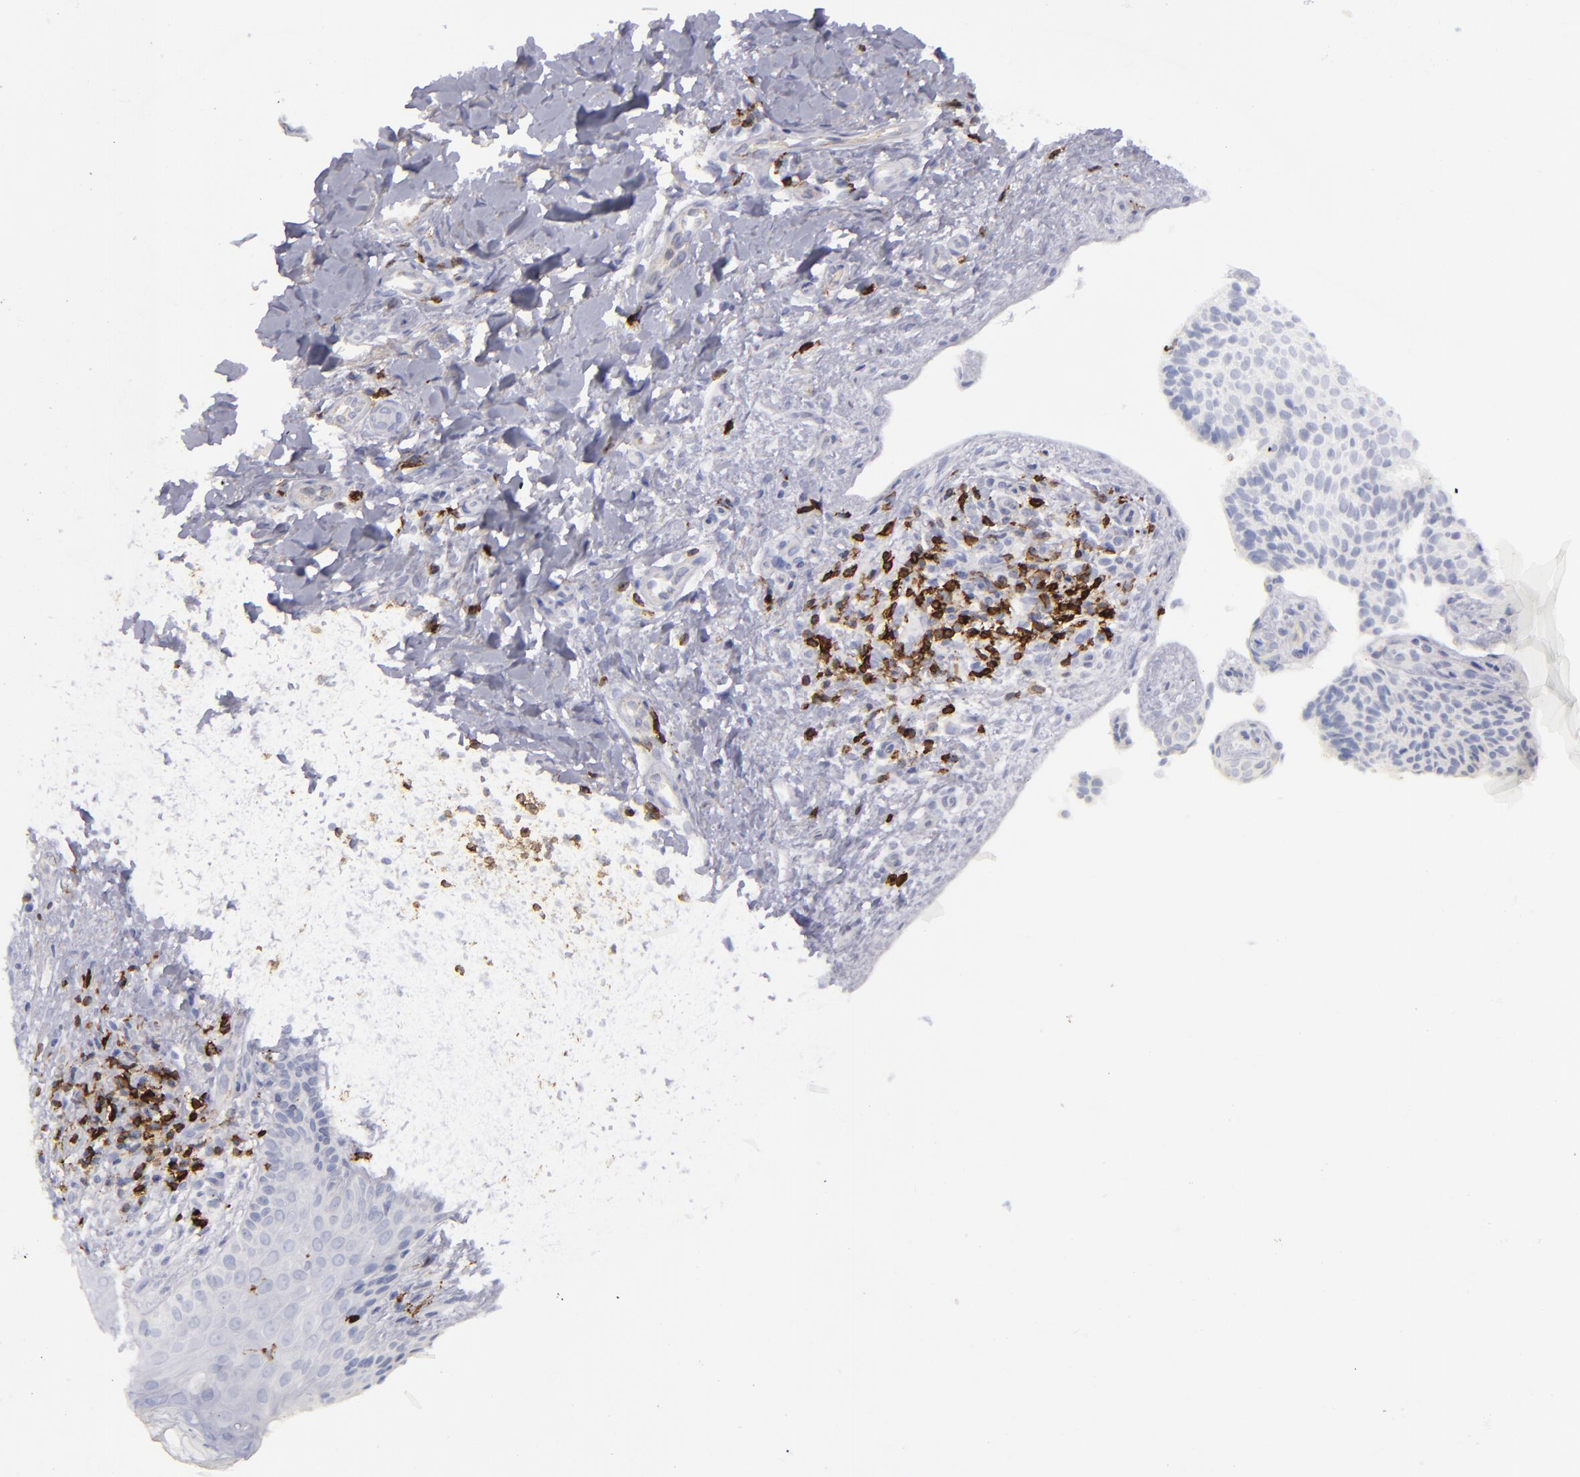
{"staining": {"intensity": "negative", "quantity": "none", "location": "none"}, "tissue": "skin cancer", "cell_type": "Tumor cells", "image_type": "cancer", "snomed": [{"axis": "morphology", "description": "Basal cell carcinoma"}, {"axis": "topography", "description": "Skin"}], "caption": "IHC photomicrograph of human basal cell carcinoma (skin) stained for a protein (brown), which displays no staining in tumor cells.", "gene": "CD27", "patient": {"sex": "female", "age": 78}}